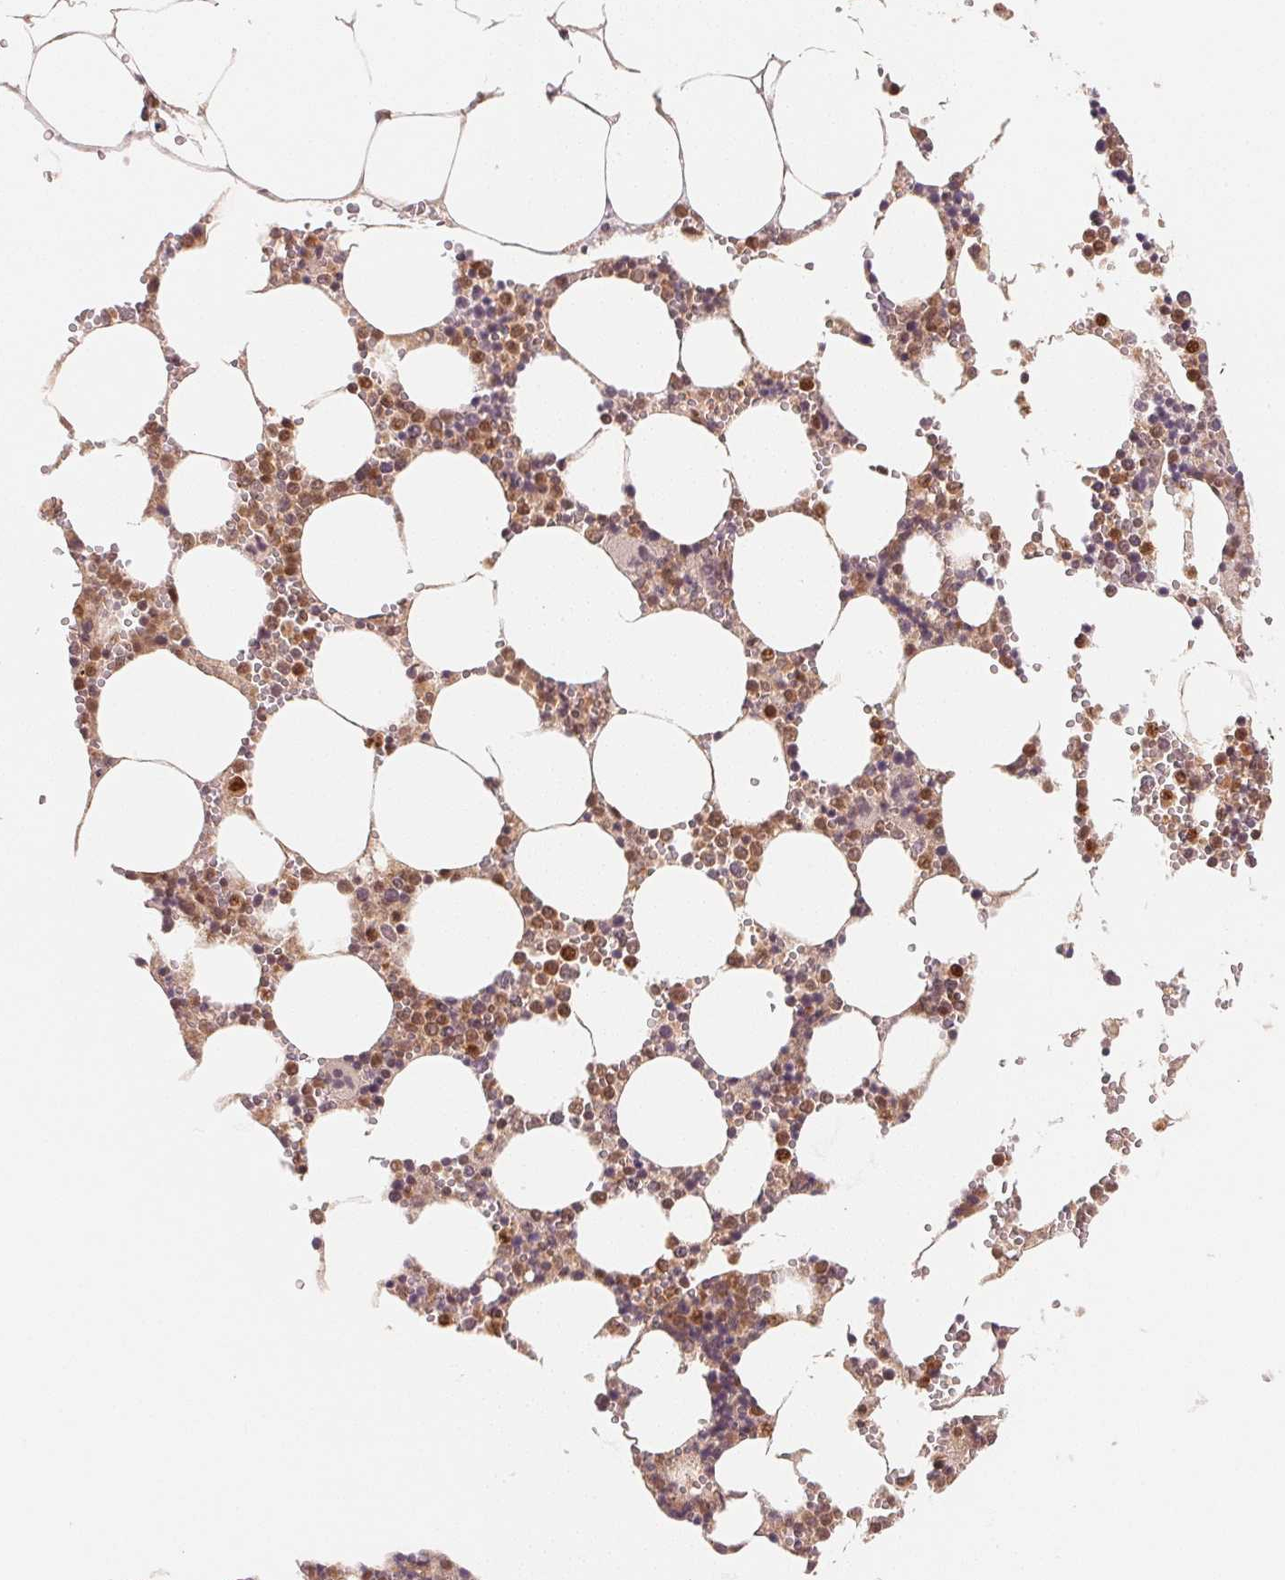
{"staining": {"intensity": "moderate", "quantity": "25%-75%", "location": "cytoplasmic/membranous,nuclear"}, "tissue": "bone marrow", "cell_type": "Hematopoietic cells", "image_type": "normal", "snomed": [{"axis": "morphology", "description": "Normal tissue, NOS"}, {"axis": "topography", "description": "Bone marrow"}], "caption": "Bone marrow was stained to show a protein in brown. There is medium levels of moderate cytoplasmic/membranous,nuclear positivity in approximately 25%-75% of hematopoietic cells.", "gene": "CCDC102B", "patient": {"sex": "male", "age": 54}}